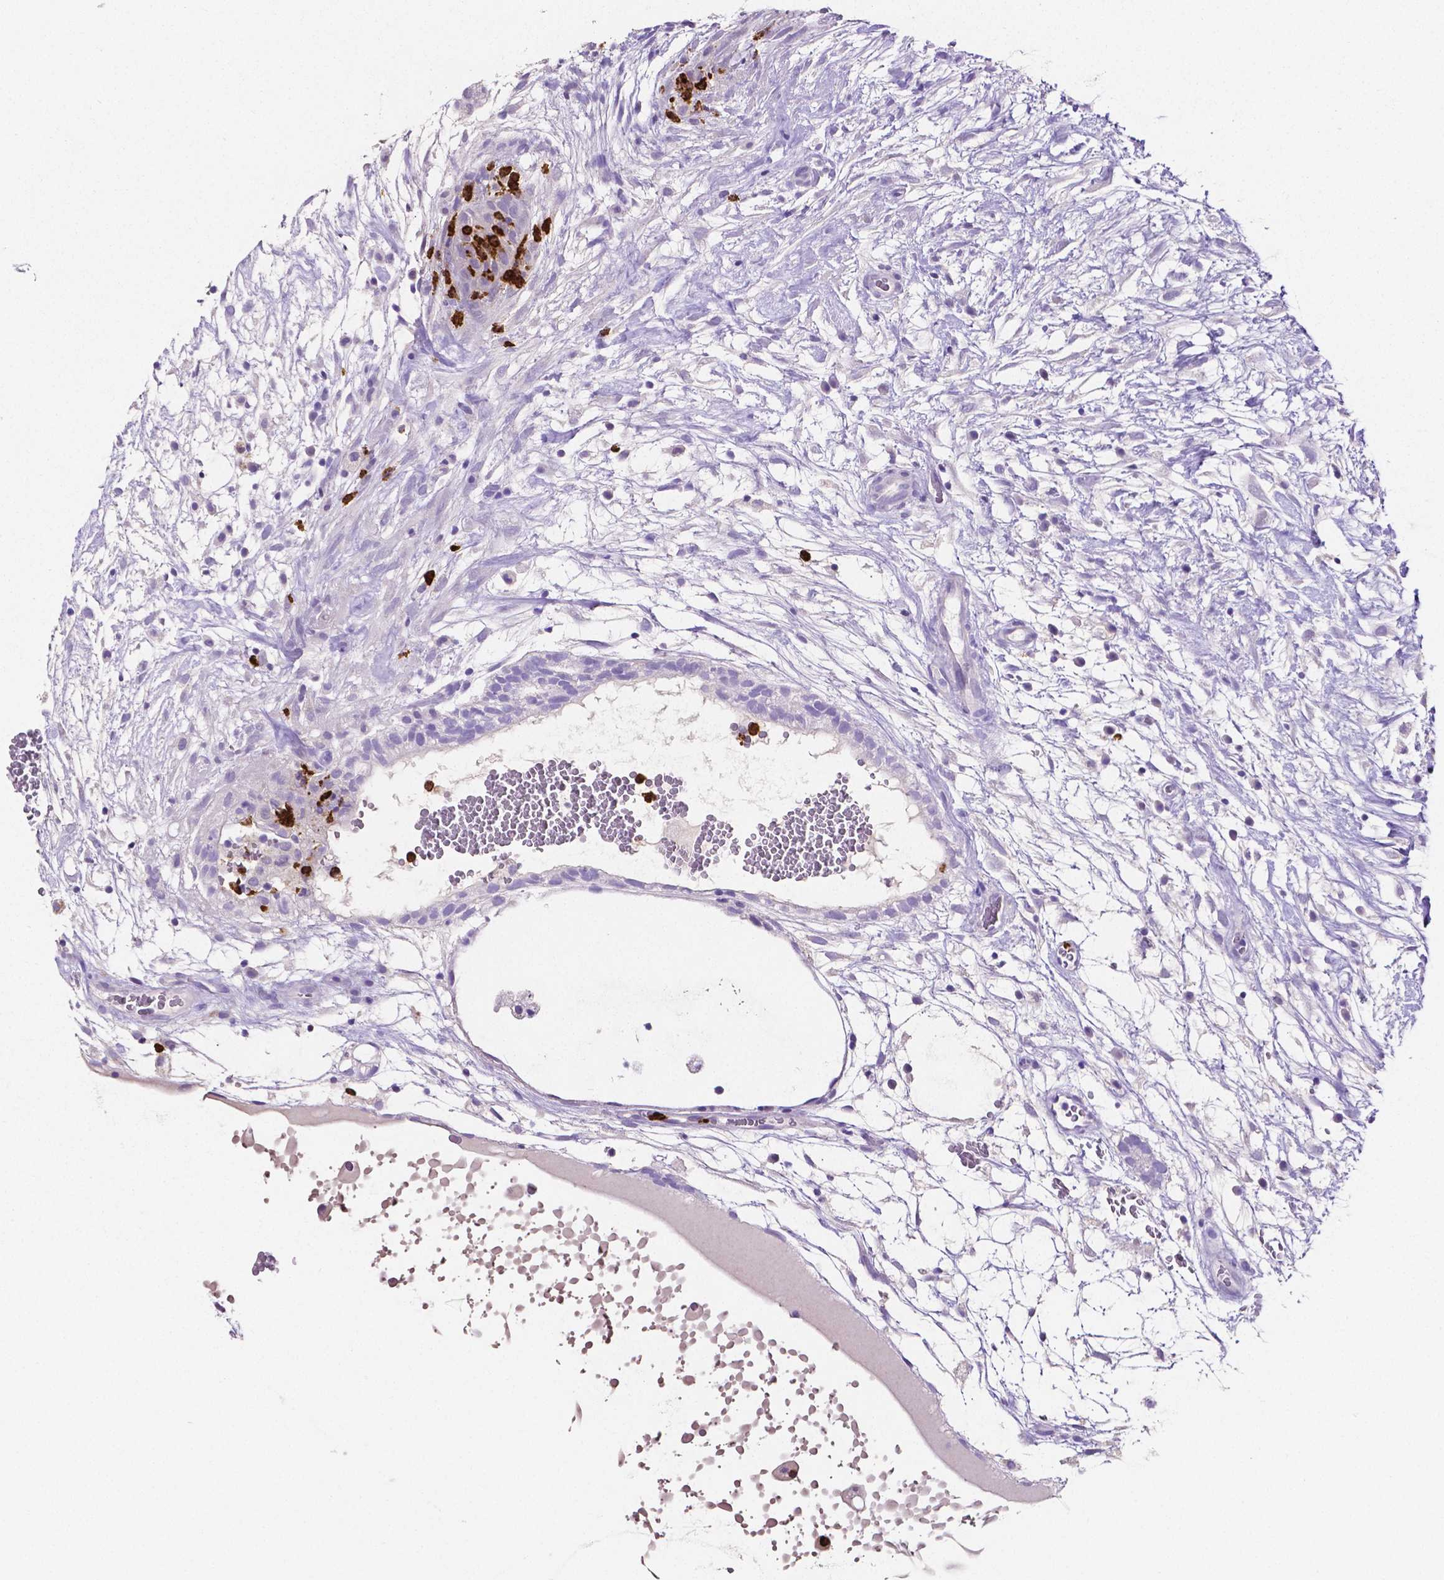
{"staining": {"intensity": "negative", "quantity": "none", "location": "none"}, "tissue": "testis cancer", "cell_type": "Tumor cells", "image_type": "cancer", "snomed": [{"axis": "morphology", "description": "Normal tissue, NOS"}, {"axis": "morphology", "description": "Carcinoma, Embryonal, NOS"}, {"axis": "topography", "description": "Testis"}], "caption": "High magnification brightfield microscopy of testis embryonal carcinoma stained with DAB (3,3'-diaminobenzidine) (brown) and counterstained with hematoxylin (blue): tumor cells show no significant positivity.", "gene": "MMP9", "patient": {"sex": "male", "age": 32}}